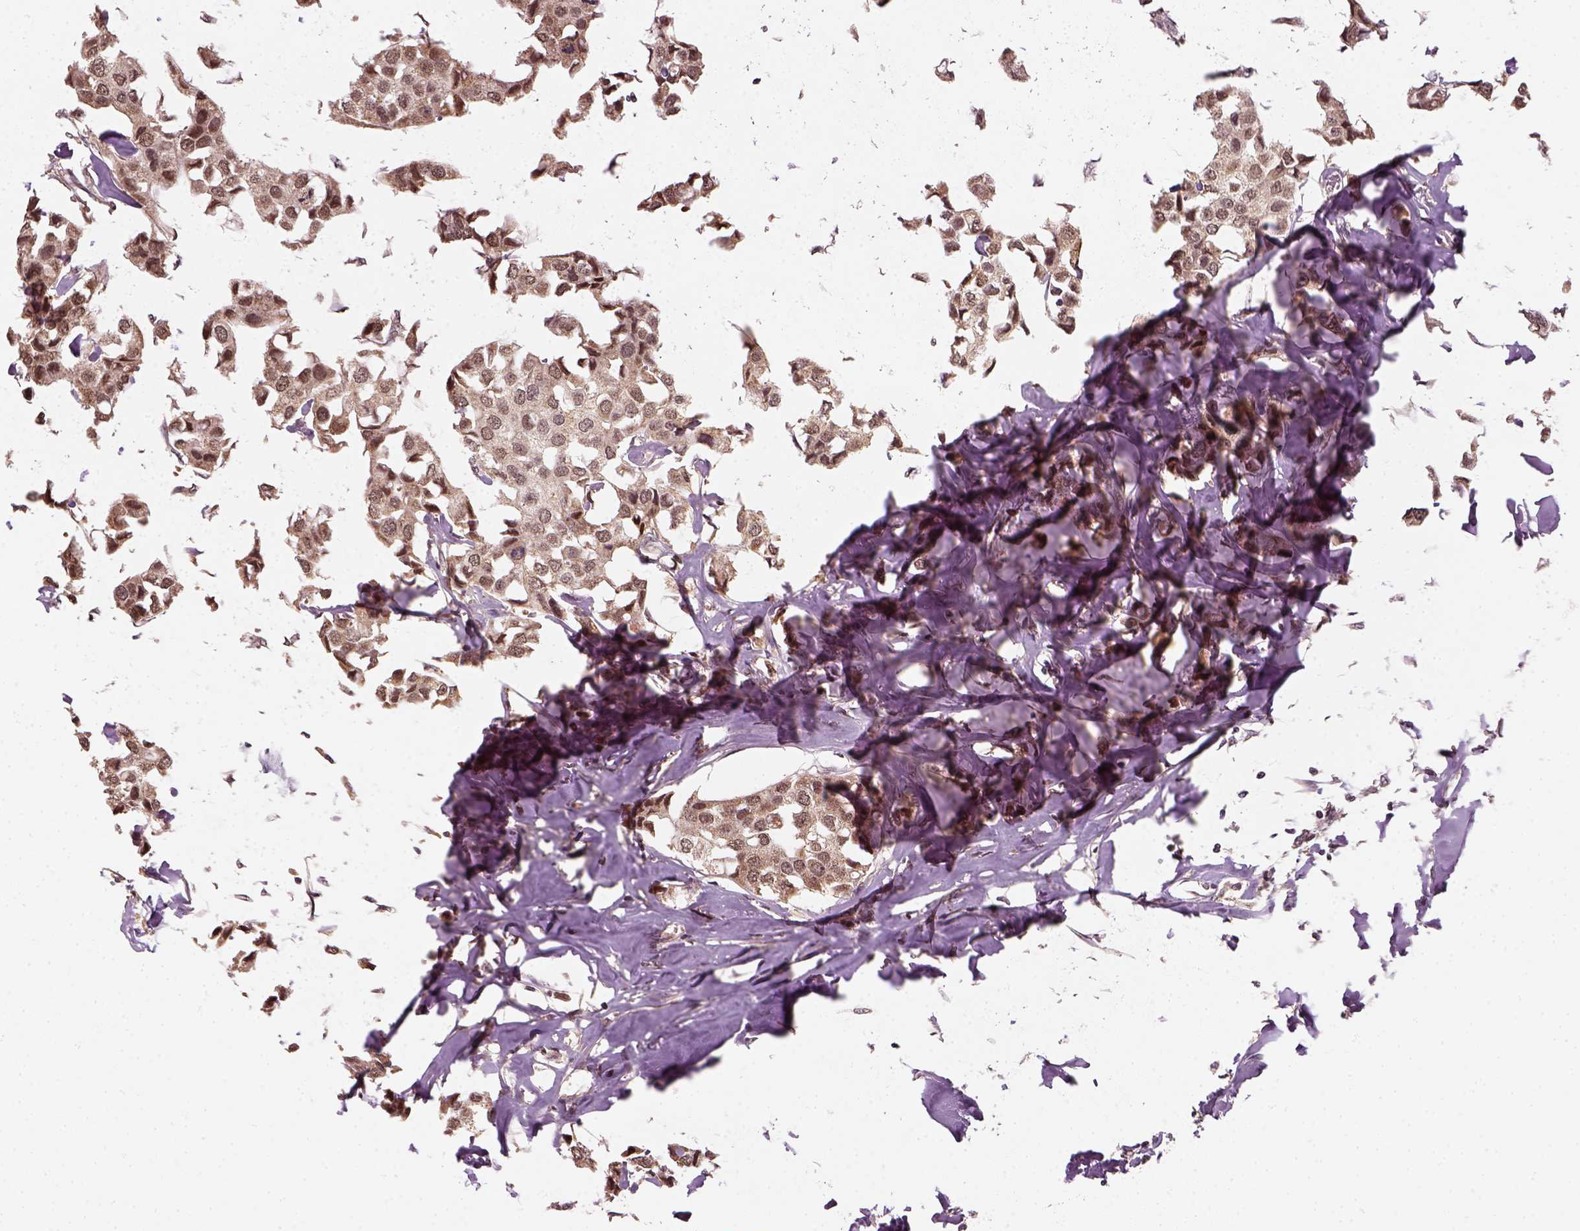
{"staining": {"intensity": "moderate", "quantity": ">75%", "location": "cytoplasmic/membranous,nuclear"}, "tissue": "breast cancer", "cell_type": "Tumor cells", "image_type": "cancer", "snomed": [{"axis": "morphology", "description": "Duct carcinoma"}, {"axis": "topography", "description": "Breast"}], "caption": "A micrograph of breast cancer (infiltrating ductal carcinoma) stained for a protein displays moderate cytoplasmic/membranous and nuclear brown staining in tumor cells.", "gene": "NUDT9", "patient": {"sex": "female", "age": 80}}